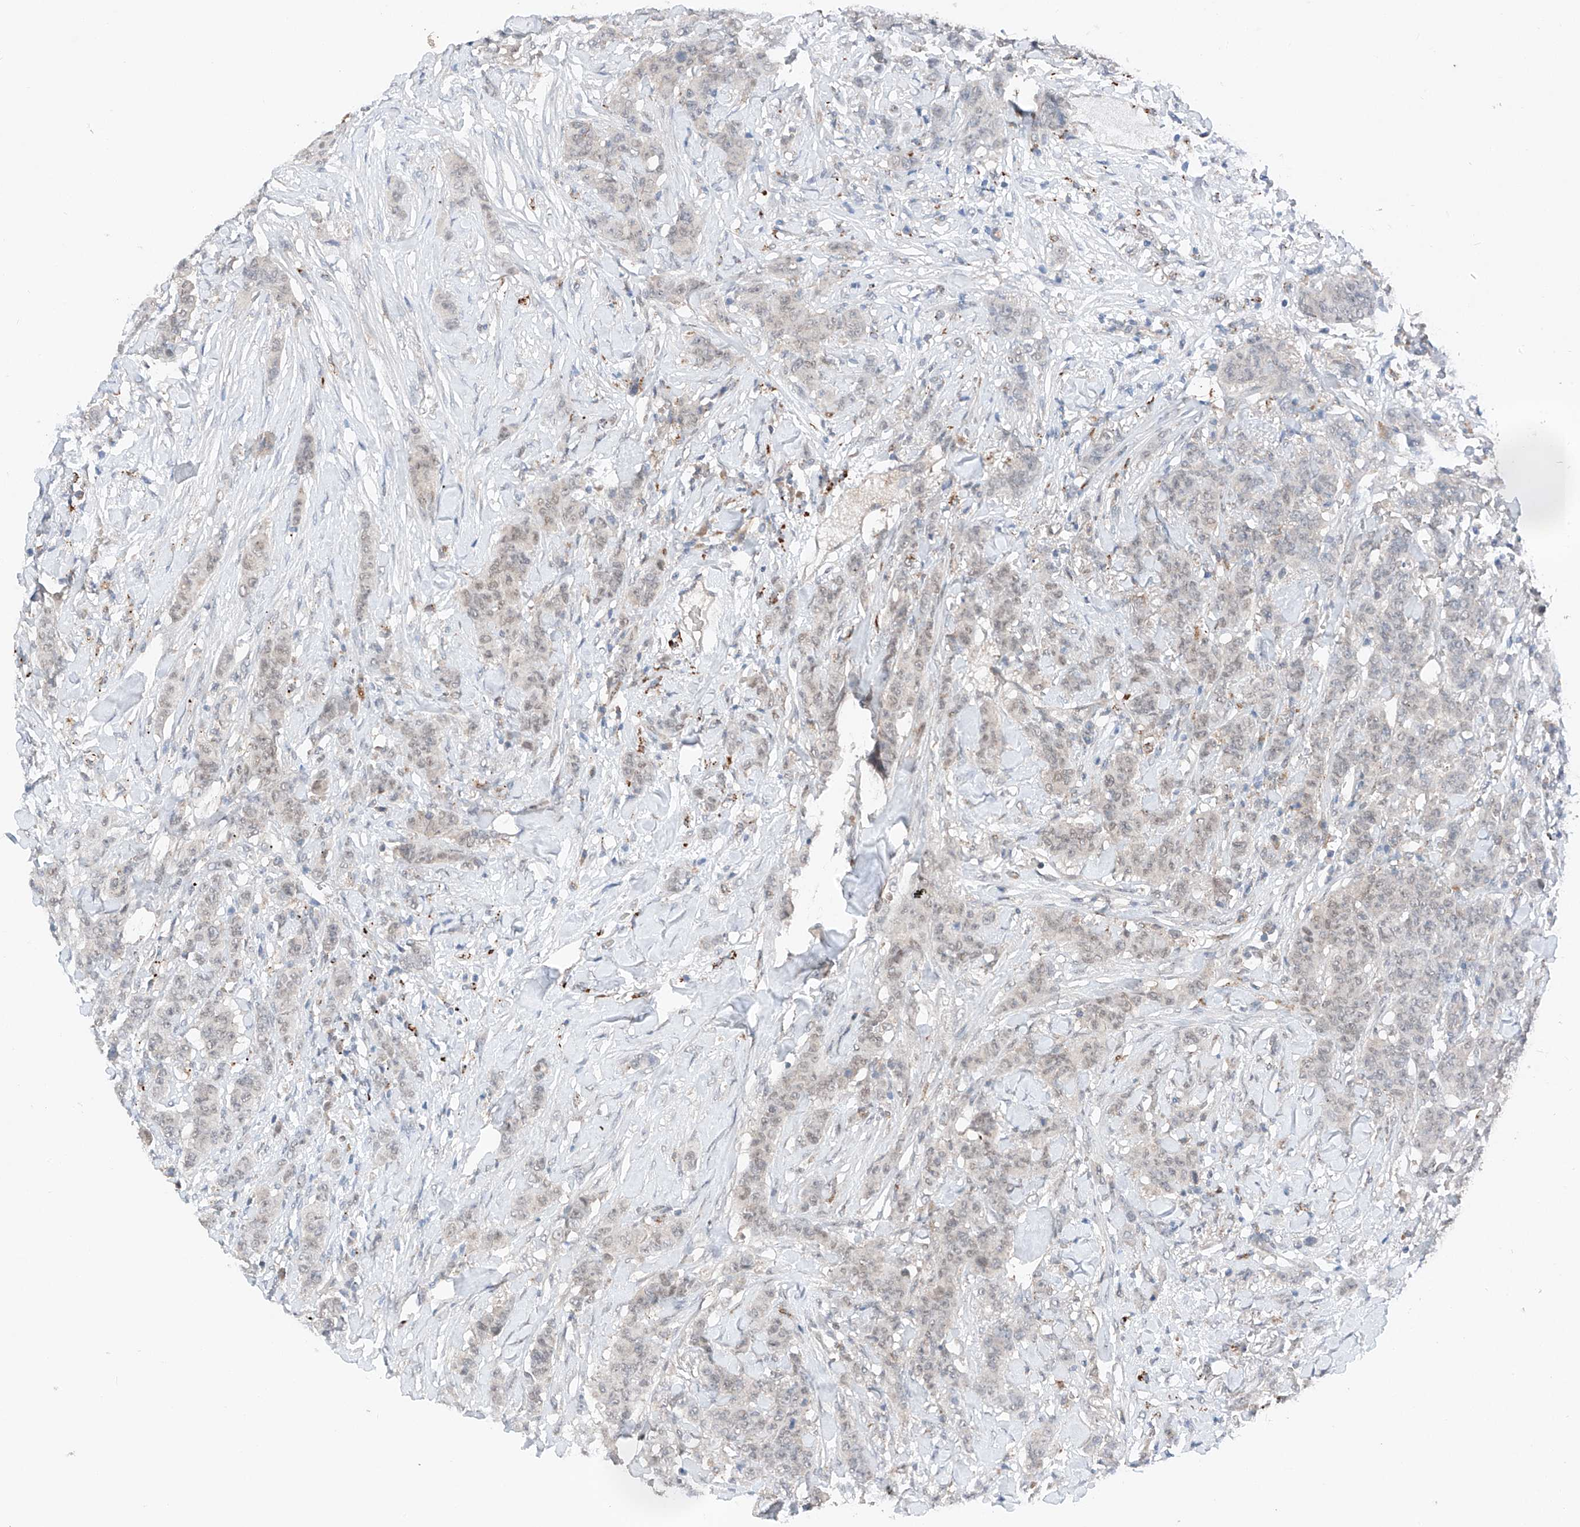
{"staining": {"intensity": "weak", "quantity": "<25%", "location": "nuclear"}, "tissue": "breast cancer", "cell_type": "Tumor cells", "image_type": "cancer", "snomed": [{"axis": "morphology", "description": "Duct carcinoma"}, {"axis": "topography", "description": "Breast"}], "caption": "This micrograph is of invasive ductal carcinoma (breast) stained with immunohistochemistry (IHC) to label a protein in brown with the nuclei are counter-stained blue. There is no positivity in tumor cells.", "gene": "TBX4", "patient": {"sex": "female", "age": 40}}